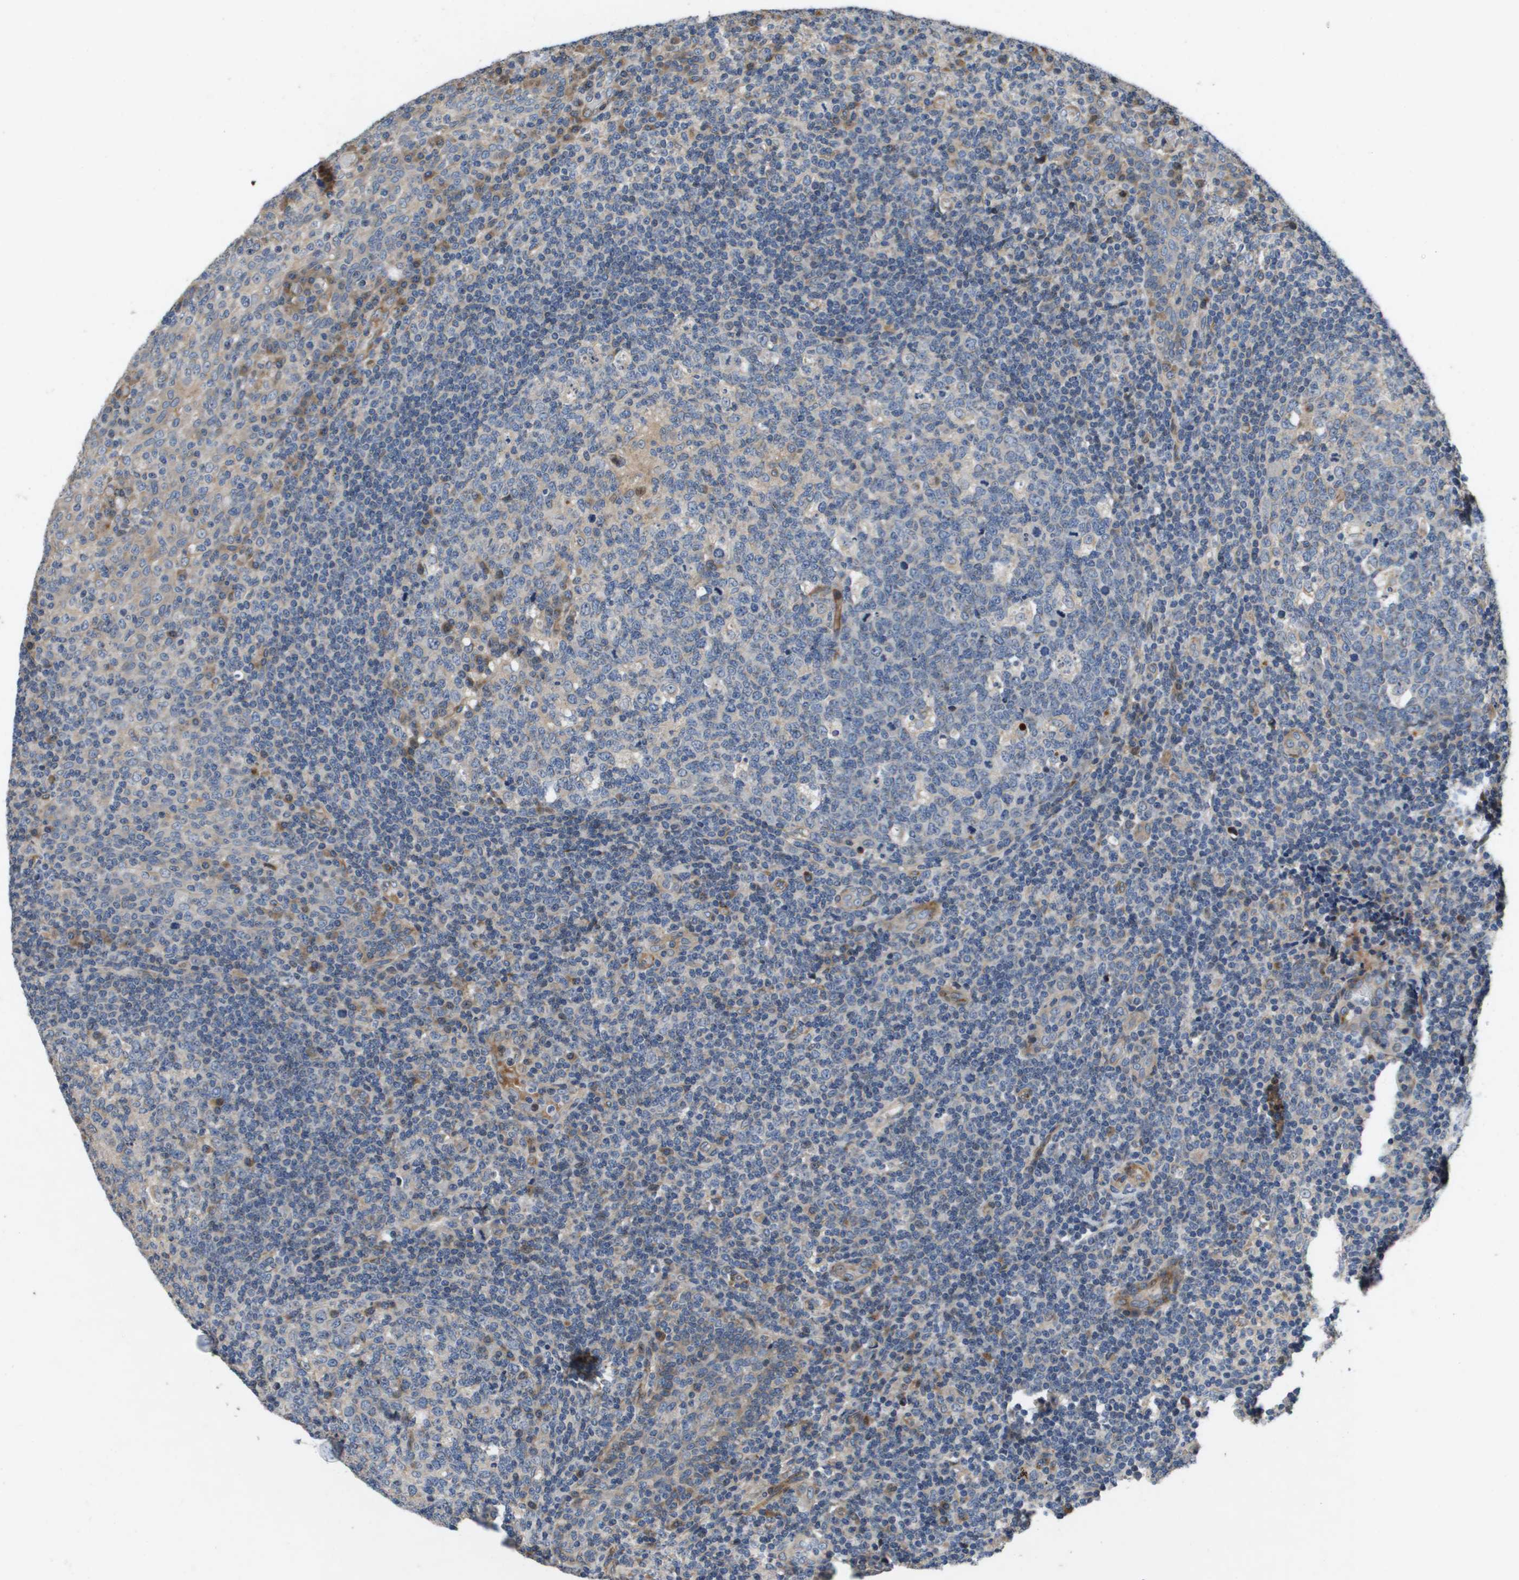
{"staining": {"intensity": "moderate", "quantity": "<25%", "location": "cytoplasmic/membranous"}, "tissue": "tonsil", "cell_type": "Germinal center cells", "image_type": "normal", "snomed": [{"axis": "morphology", "description": "Normal tissue, NOS"}, {"axis": "topography", "description": "Tonsil"}], "caption": "High-magnification brightfield microscopy of unremarkable tonsil stained with DAB (brown) and counterstained with hematoxylin (blue). germinal center cells exhibit moderate cytoplasmic/membranous staining is seen in approximately<25% of cells.", "gene": "ENTPD2", "patient": {"sex": "female", "age": 19}}